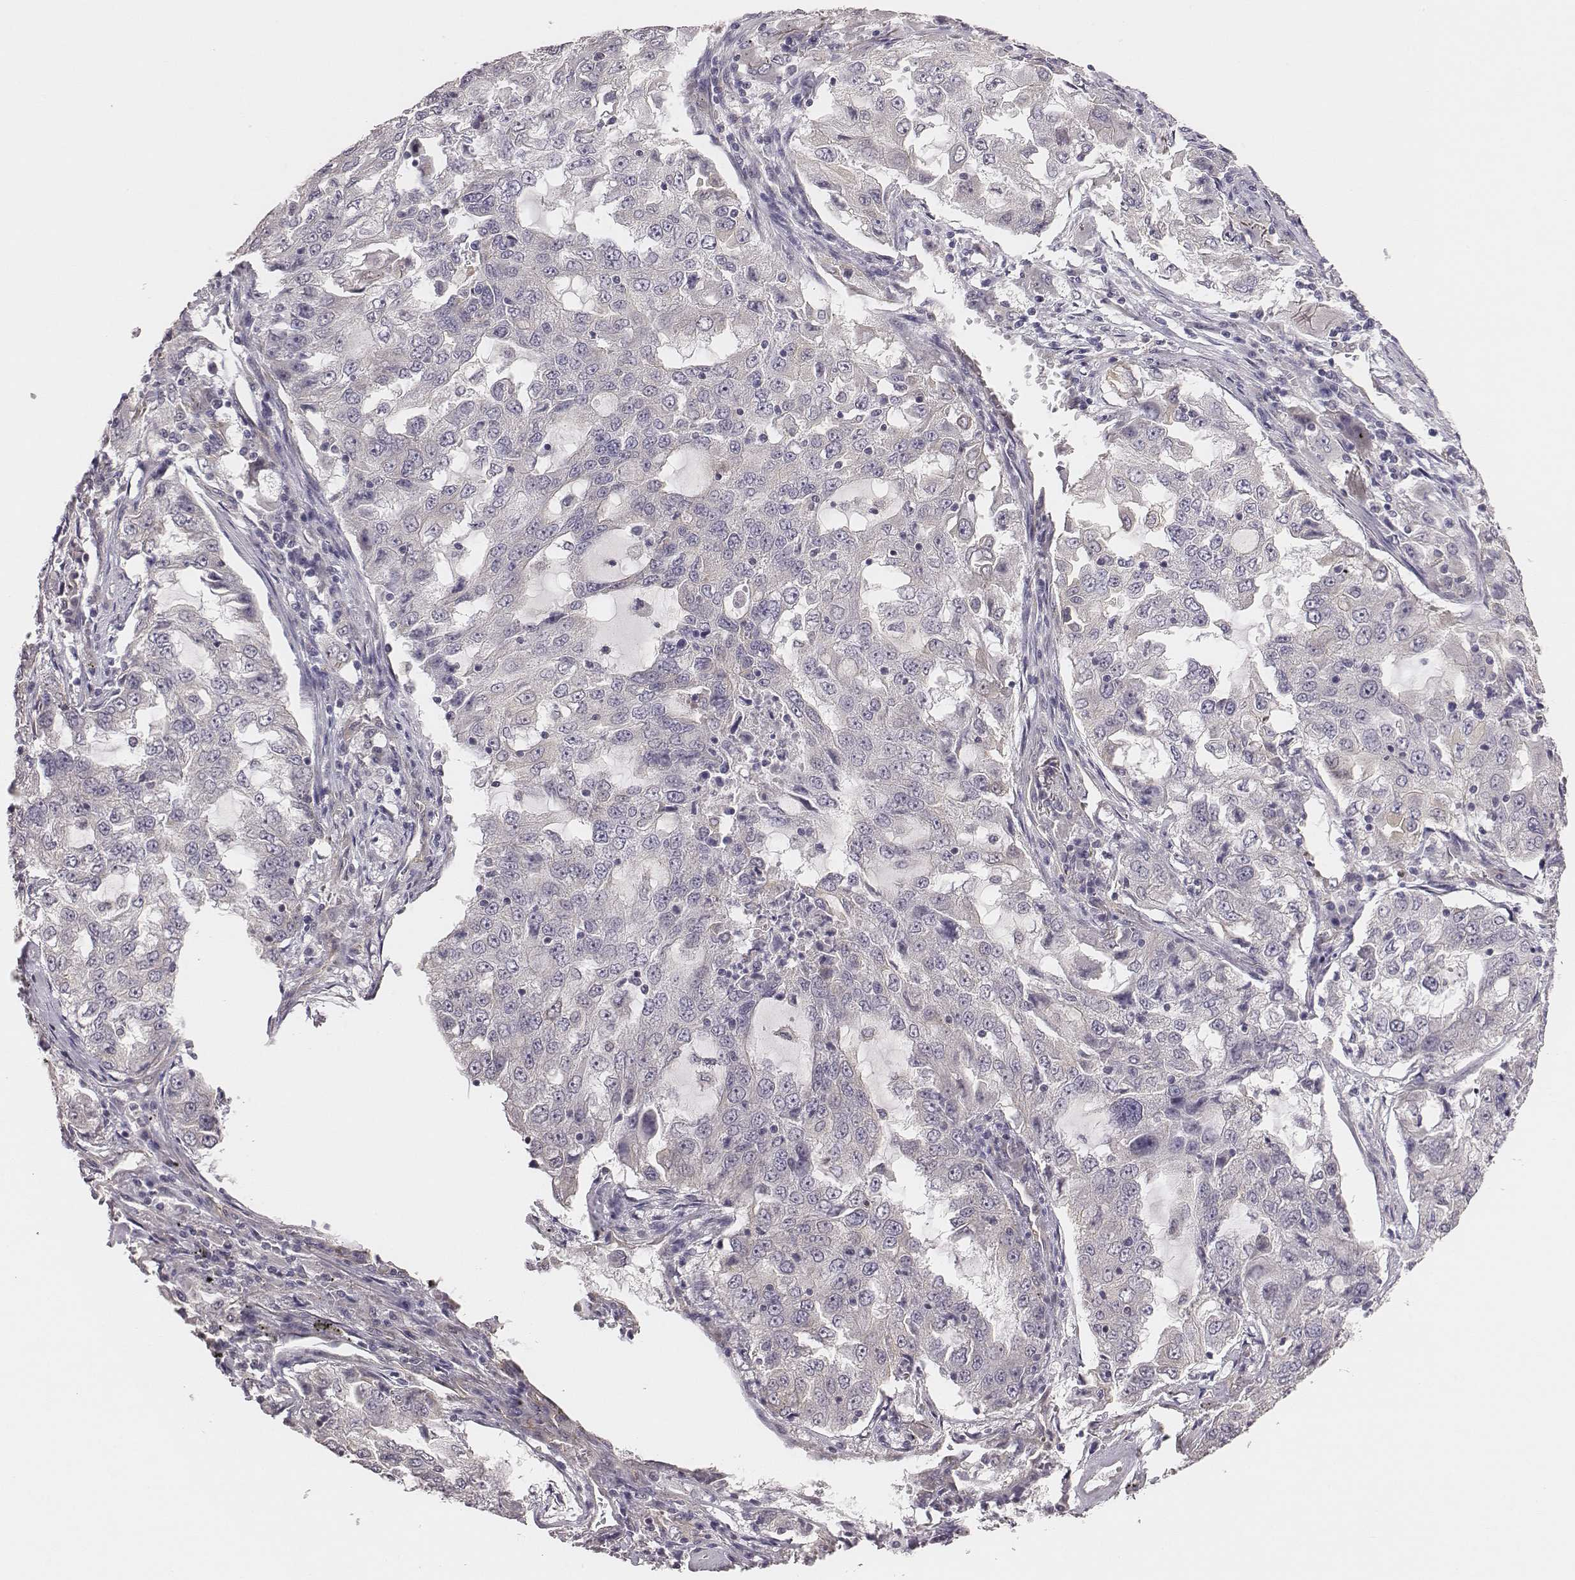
{"staining": {"intensity": "negative", "quantity": "none", "location": "none"}, "tissue": "lung cancer", "cell_type": "Tumor cells", "image_type": "cancer", "snomed": [{"axis": "morphology", "description": "Adenocarcinoma, NOS"}, {"axis": "topography", "description": "Lung"}], "caption": "The histopathology image demonstrates no staining of tumor cells in lung cancer.", "gene": "SCARF1", "patient": {"sex": "female", "age": 61}}